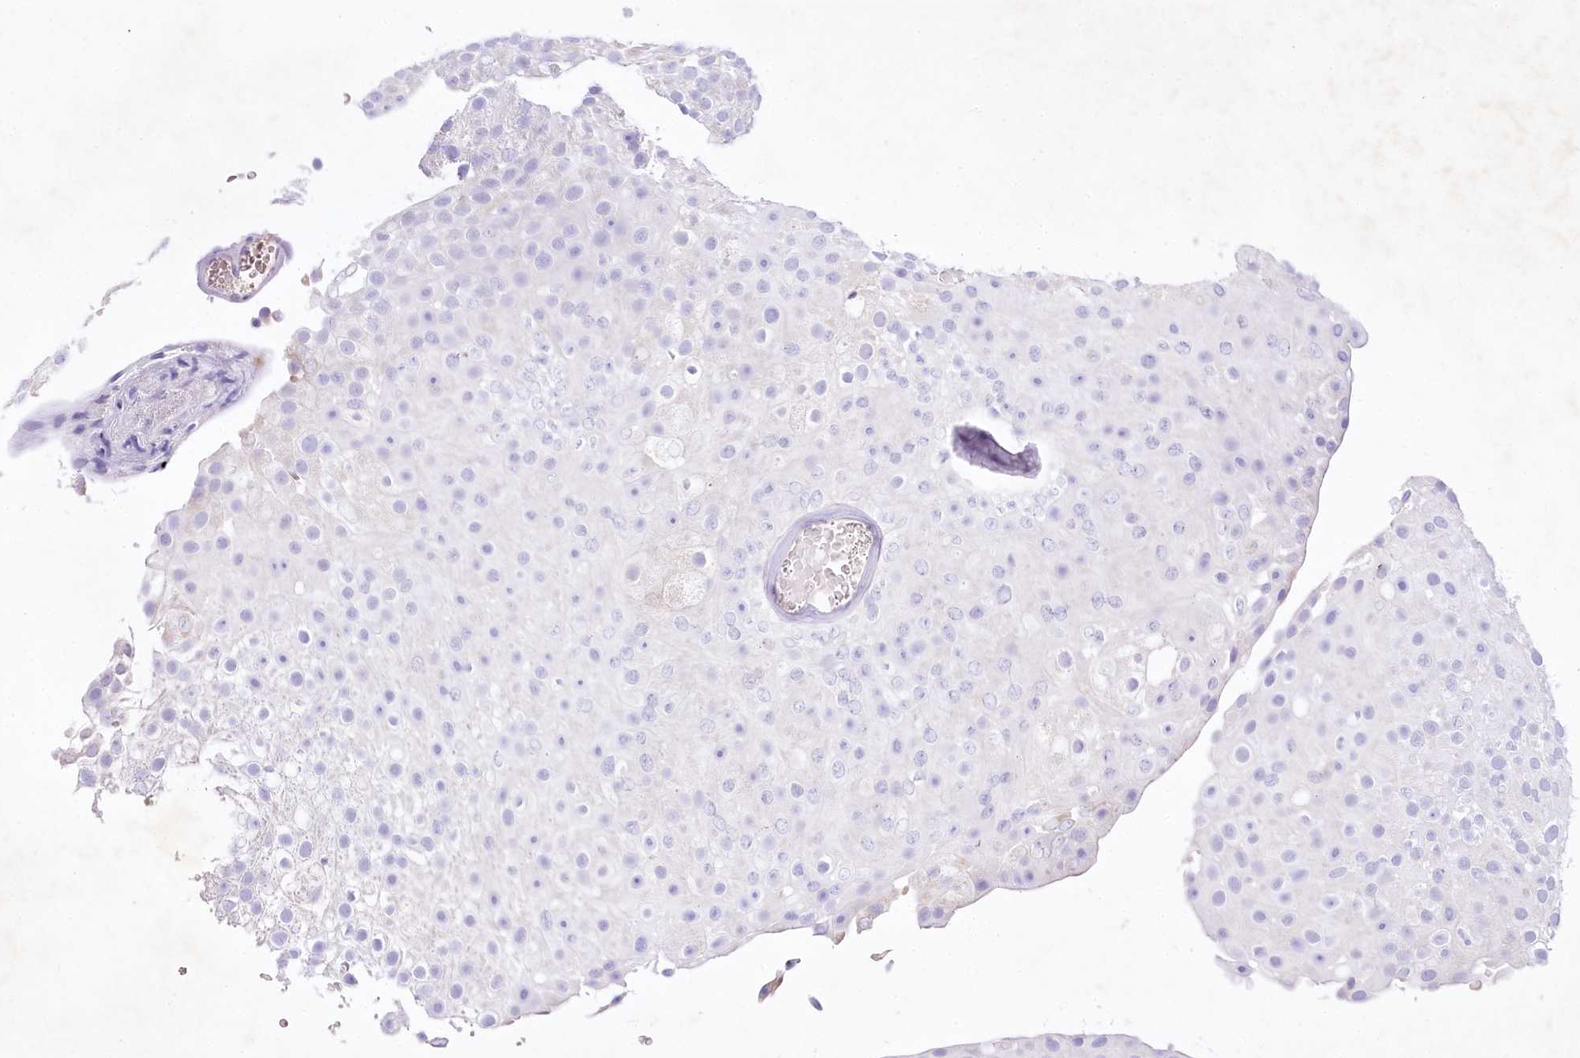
{"staining": {"intensity": "negative", "quantity": "none", "location": "none"}, "tissue": "urothelial cancer", "cell_type": "Tumor cells", "image_type": "cancer", "snomed": [{"axis": "morphology", "description": "Urothelial carcinoma, Low grade"}, {"axis": "topography", "description": "Urinary bladder"}], "caption": "Immunohistochemical staining of human urothelial cancer shows no significant positivity in tumor cells.", "gene": "MYOZ1", "patient": {"sex": "male", "age": 78}}